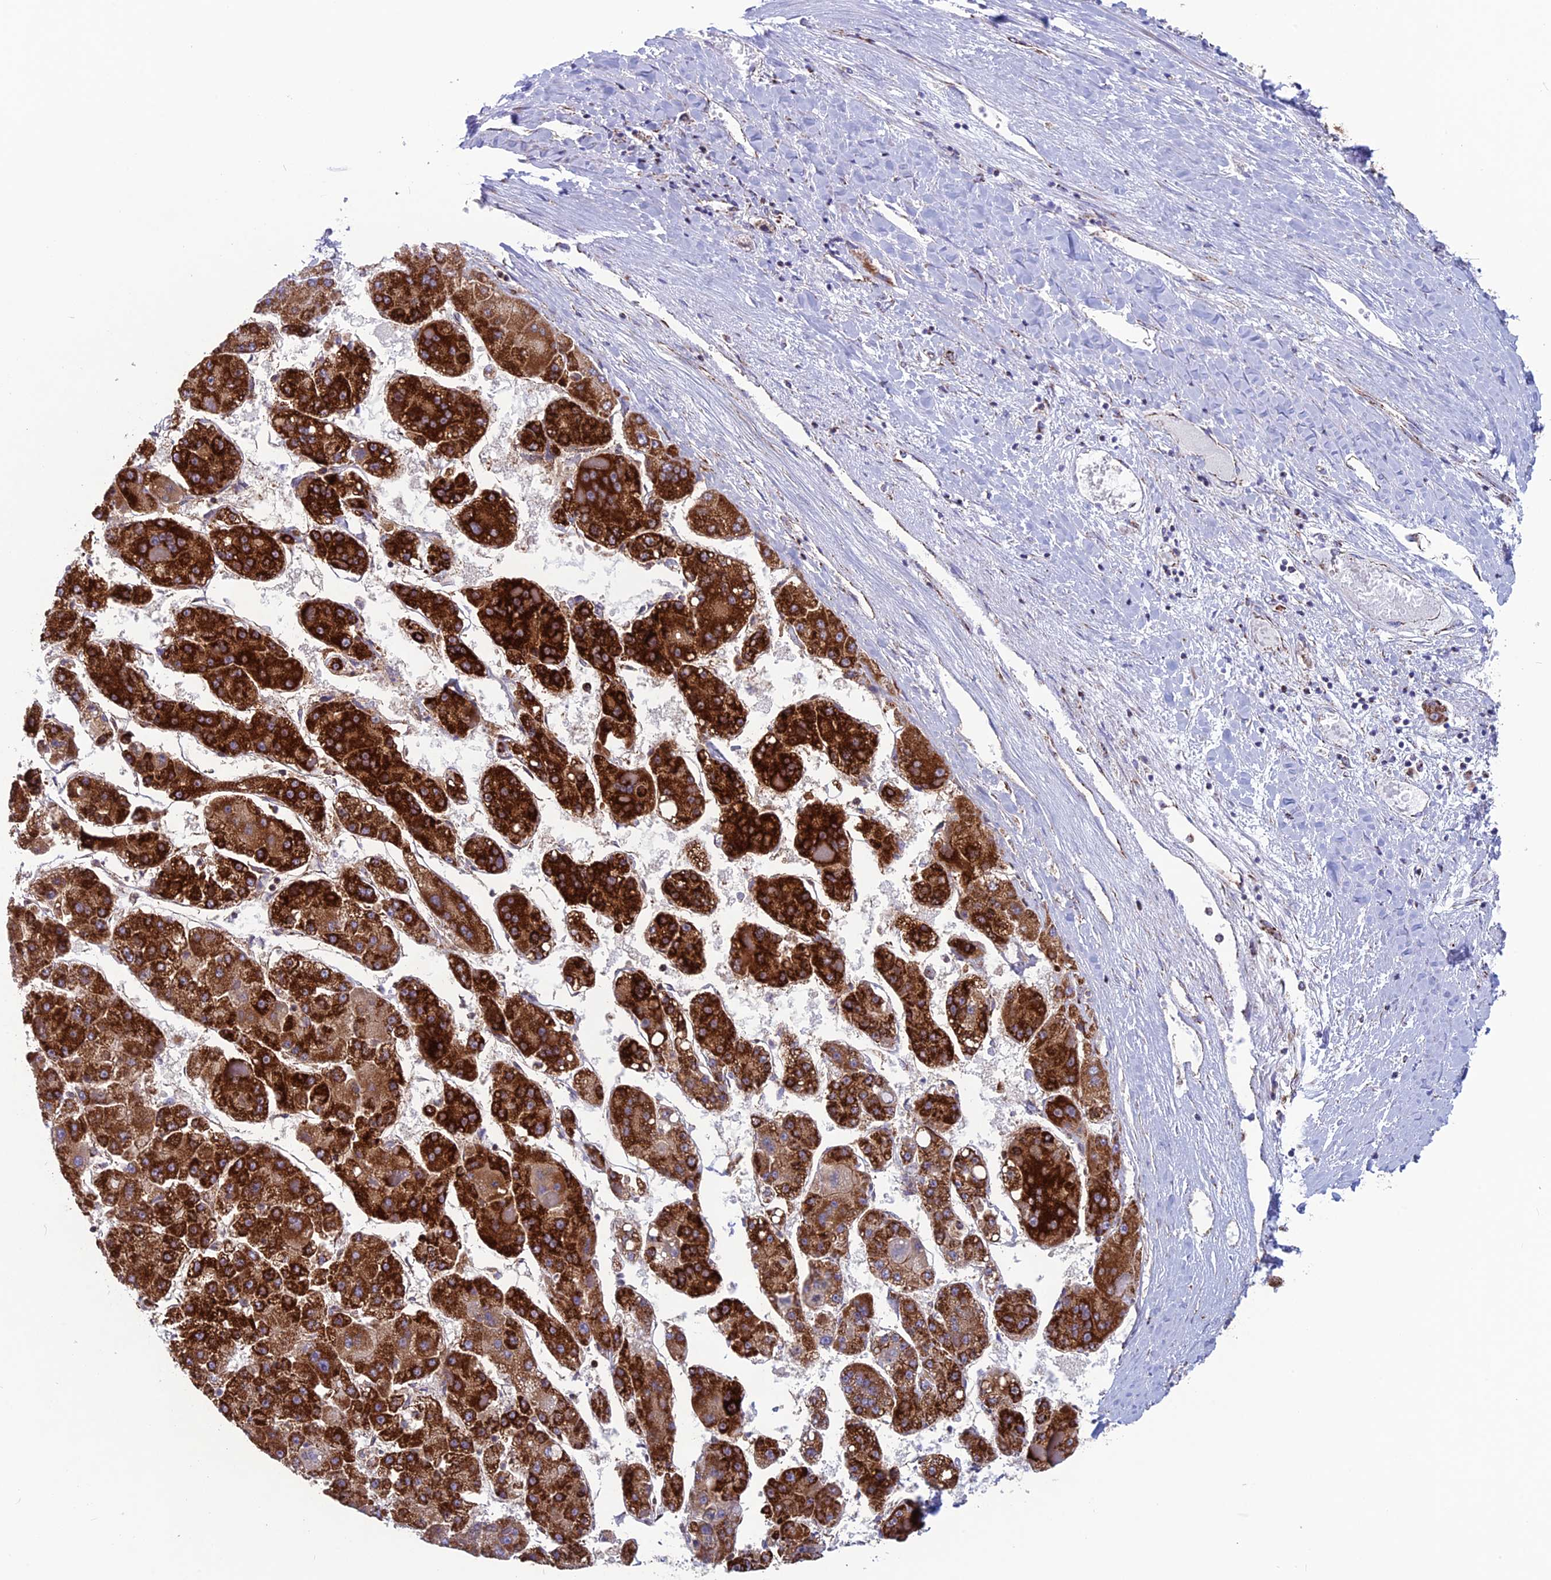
{"staining": {"intensity": "strong", "quantity": ">75%", "location": "cytoplasmic/membranous"}, "tissue": "liver cancer", "cell_type": "Tumor cells", "image_type": "cancer", "snomed": [{"axis": "morphology", "description": "Carcinoma, Hepatocellular, NOS"}, {"axis": "topography", "description": "Liver"}], "caption": "Brown immunohistochemical staining in human liver cancer reveals strong cytoplasmic/membranous staining in approximately >75% of tumor cells. The protein of interest is stained brown, and the nuclei are stained in blue (DAB (3,3'-diaminobenzidine) IHC with brightfield microscopy, high magnification).", "gene": "MRPS18B", "patient": {"sex": "female", "age": 73}}